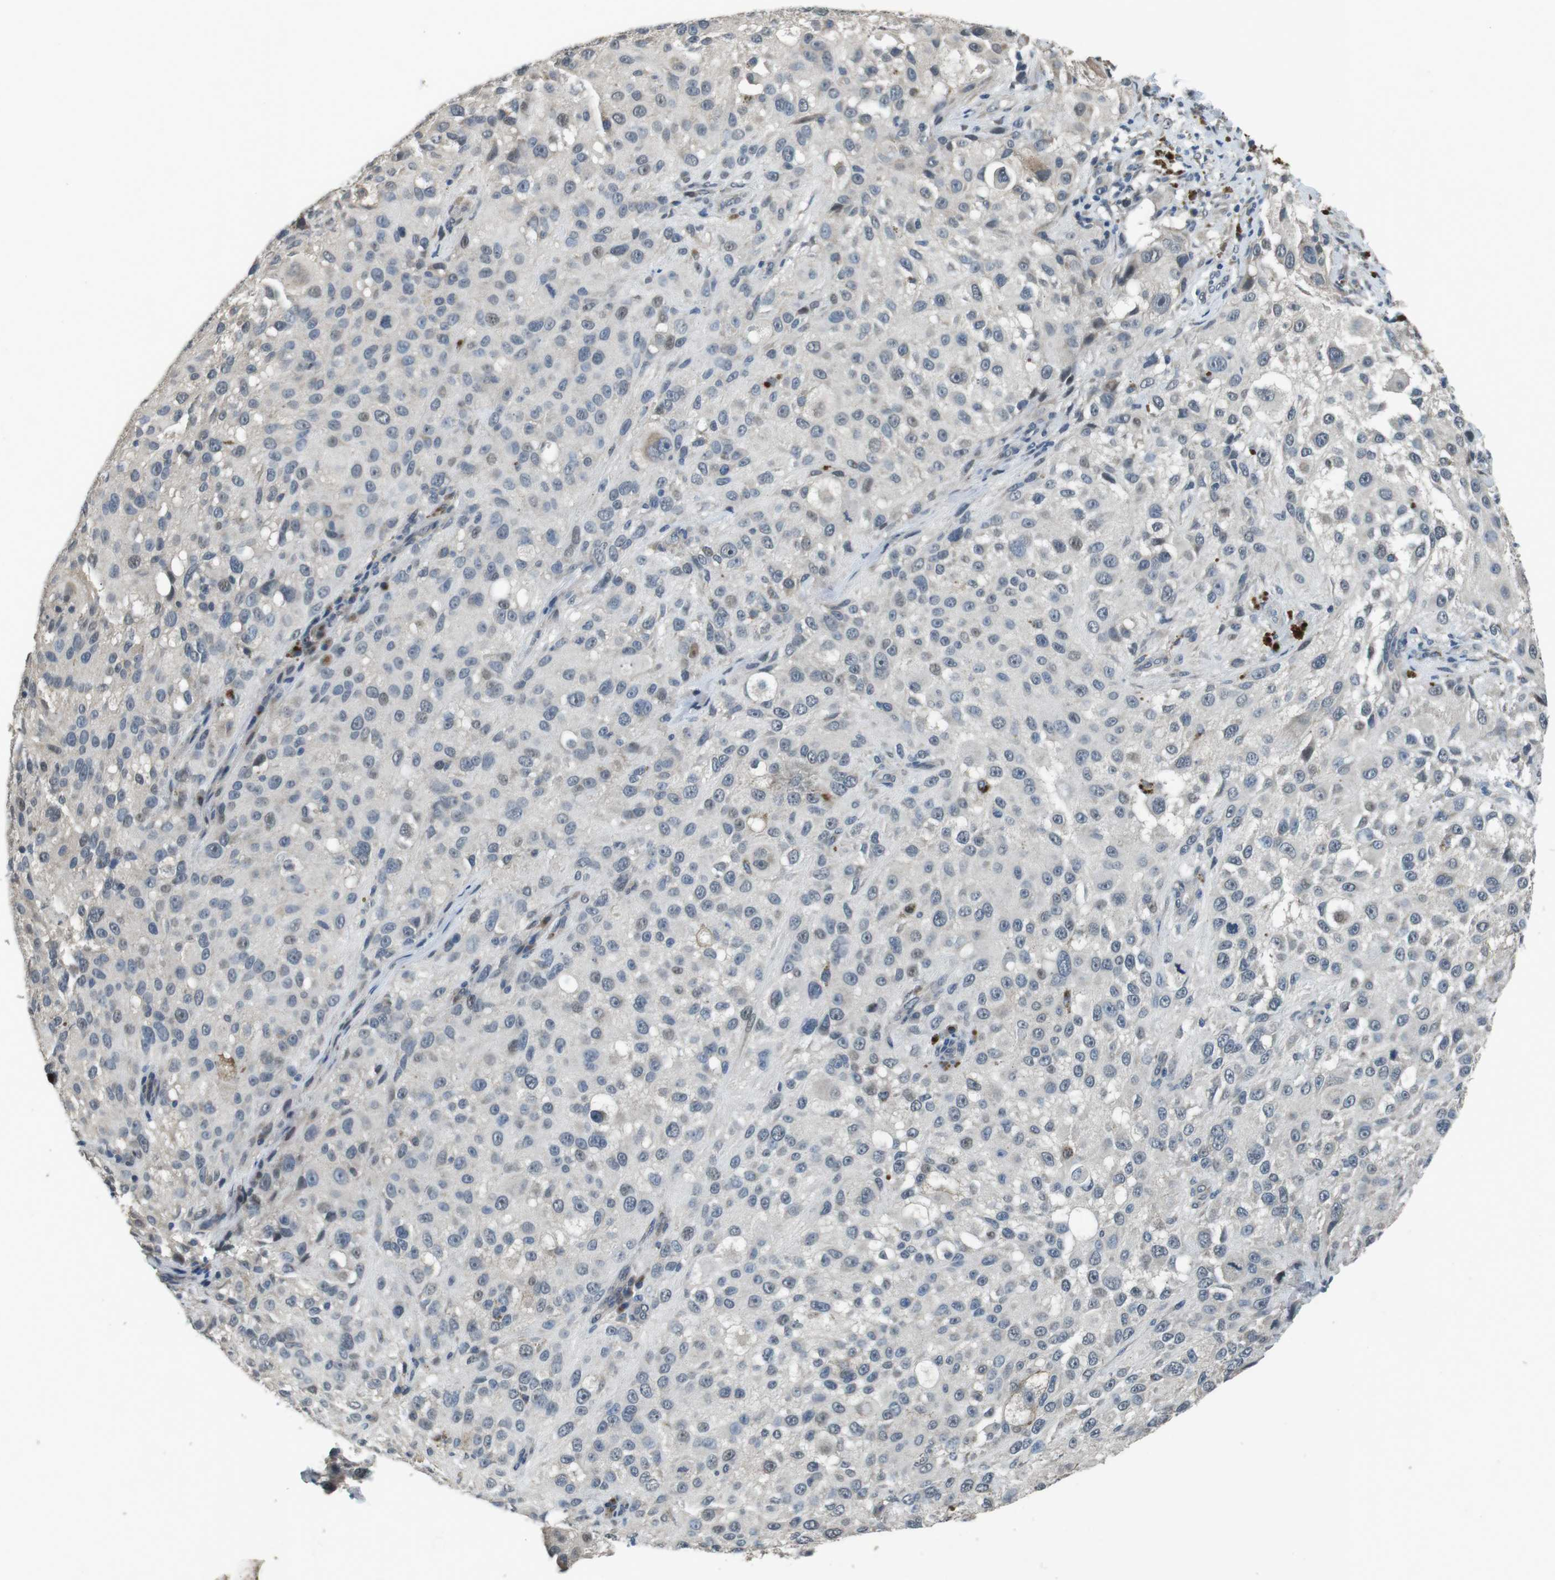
{"staining": {"intensity": "negative", "quantity": "none", "location": "none"}, "tissue": "melanoma", "cell_type": "Tumor cells", "image_type": "cancer", "snomed": [{"axis": "morphology", "description": "Necrosis, NOS"}, {"axis": "morphology", "description": "Malignant melanoma, NOS"}, {"axis": "topography", "description": "Skin"}], "caption": "Immunohistochemistry (IHC) photomicrograph of neoplastic tissue: human melanoma stained with DAB (3,3'-diaminobenzidine) exhibits no significant protein expression in tumor cells.", "gene": "CLDN7", "patient": {"sex": "female", "age": 87}}